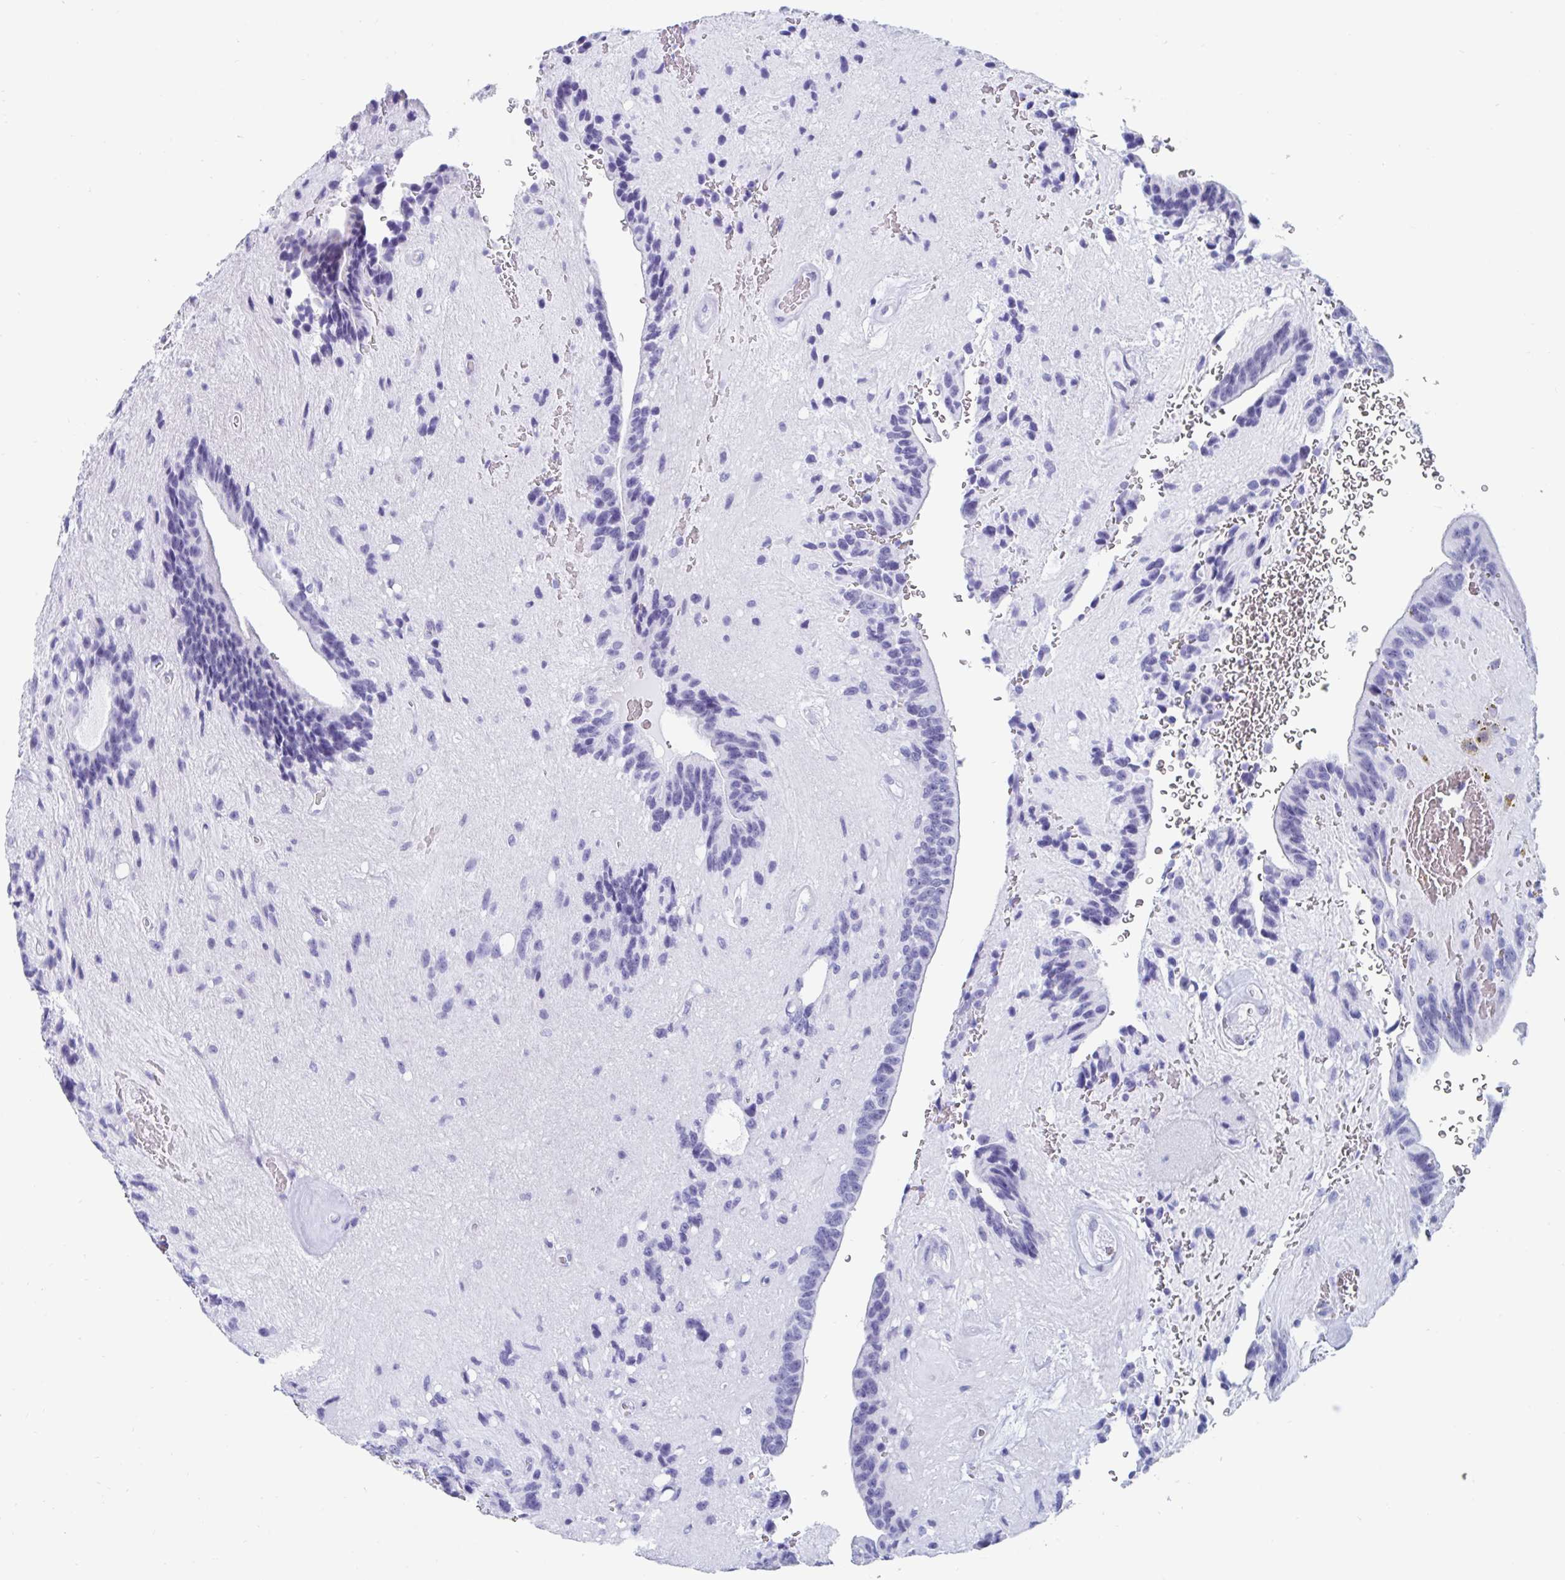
{"staining": {"intensity": "negative", "quantity": "none", "location": "none"}, "tissue": "glioma", "cell_type": "Tumor cells", "image_type": "cancer", "snomed": [{"axis": "morphology", "description": "Glioma, malignant, Low grade"}, {"axis": "topography", "description": "Brain"}], "caption": "There is no significant expression in tumor cells of low-grade glioma (malignant). The staining was performed using DAB to visualize the protein expression in brown, while the nuclei were stained in blue with hematoxylin (Magnification: 20x).", "gene": "GKN2", "patient": {"sex": "male", "age": 31}}